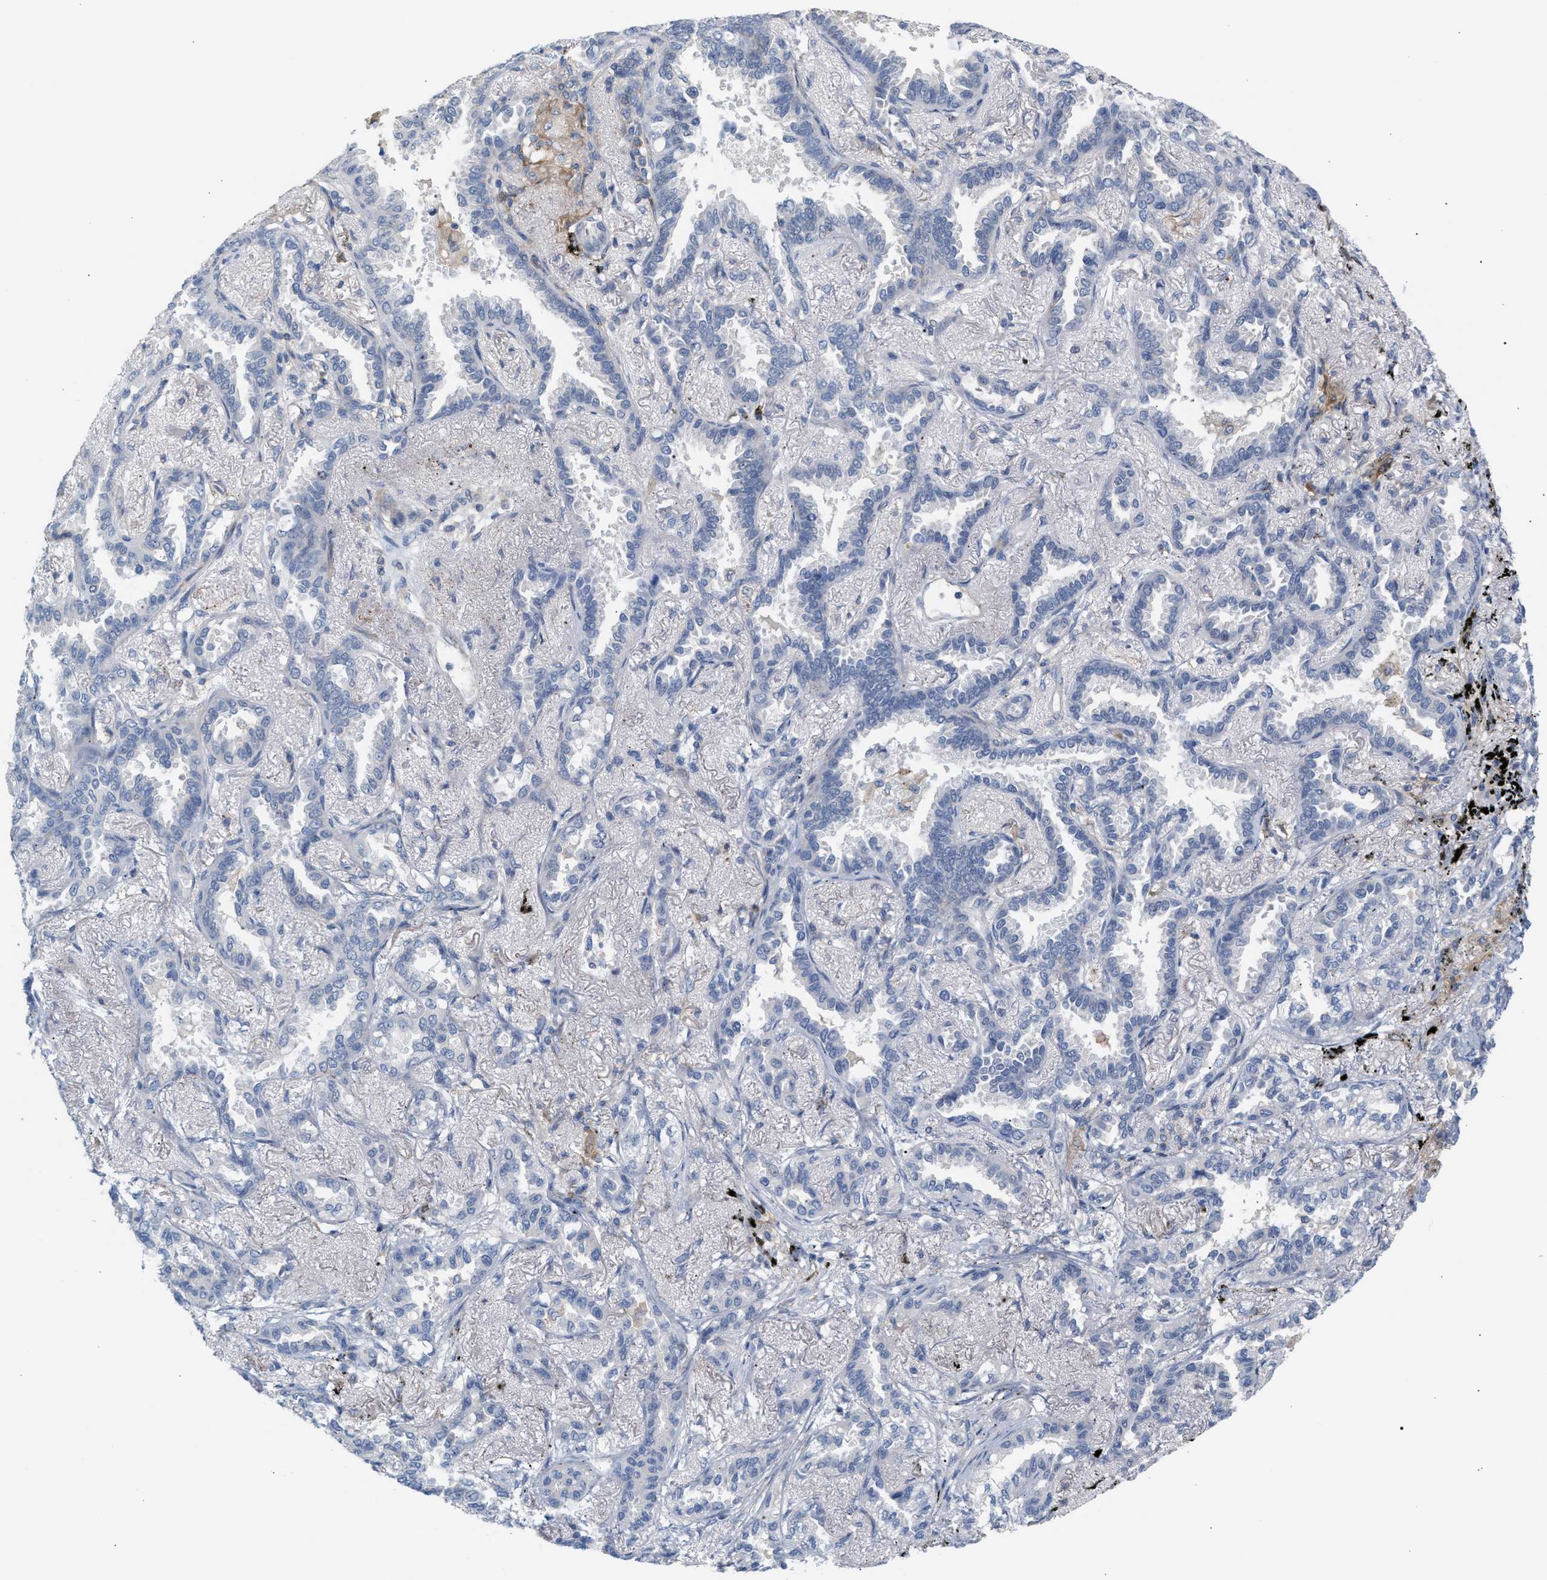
{"staining": {"intensity": "negative", "quantity": "none", "location": "none"}, "tissue": "lung cancer", "cell_type": "Tumor cells", "image_type": "cancer", "snomed": [{"axis": "morphology", "description": "Adenocarcinoma, NOS"}, {"axis": "topography", "description": "Lung"}], "caption": "Protein analysis of lung cancer (adenocarcinoma) demonstrates no significant expression in tumor cells.", "gene": "LRCH1", "patient": {"sex": "male", "age": 59}}